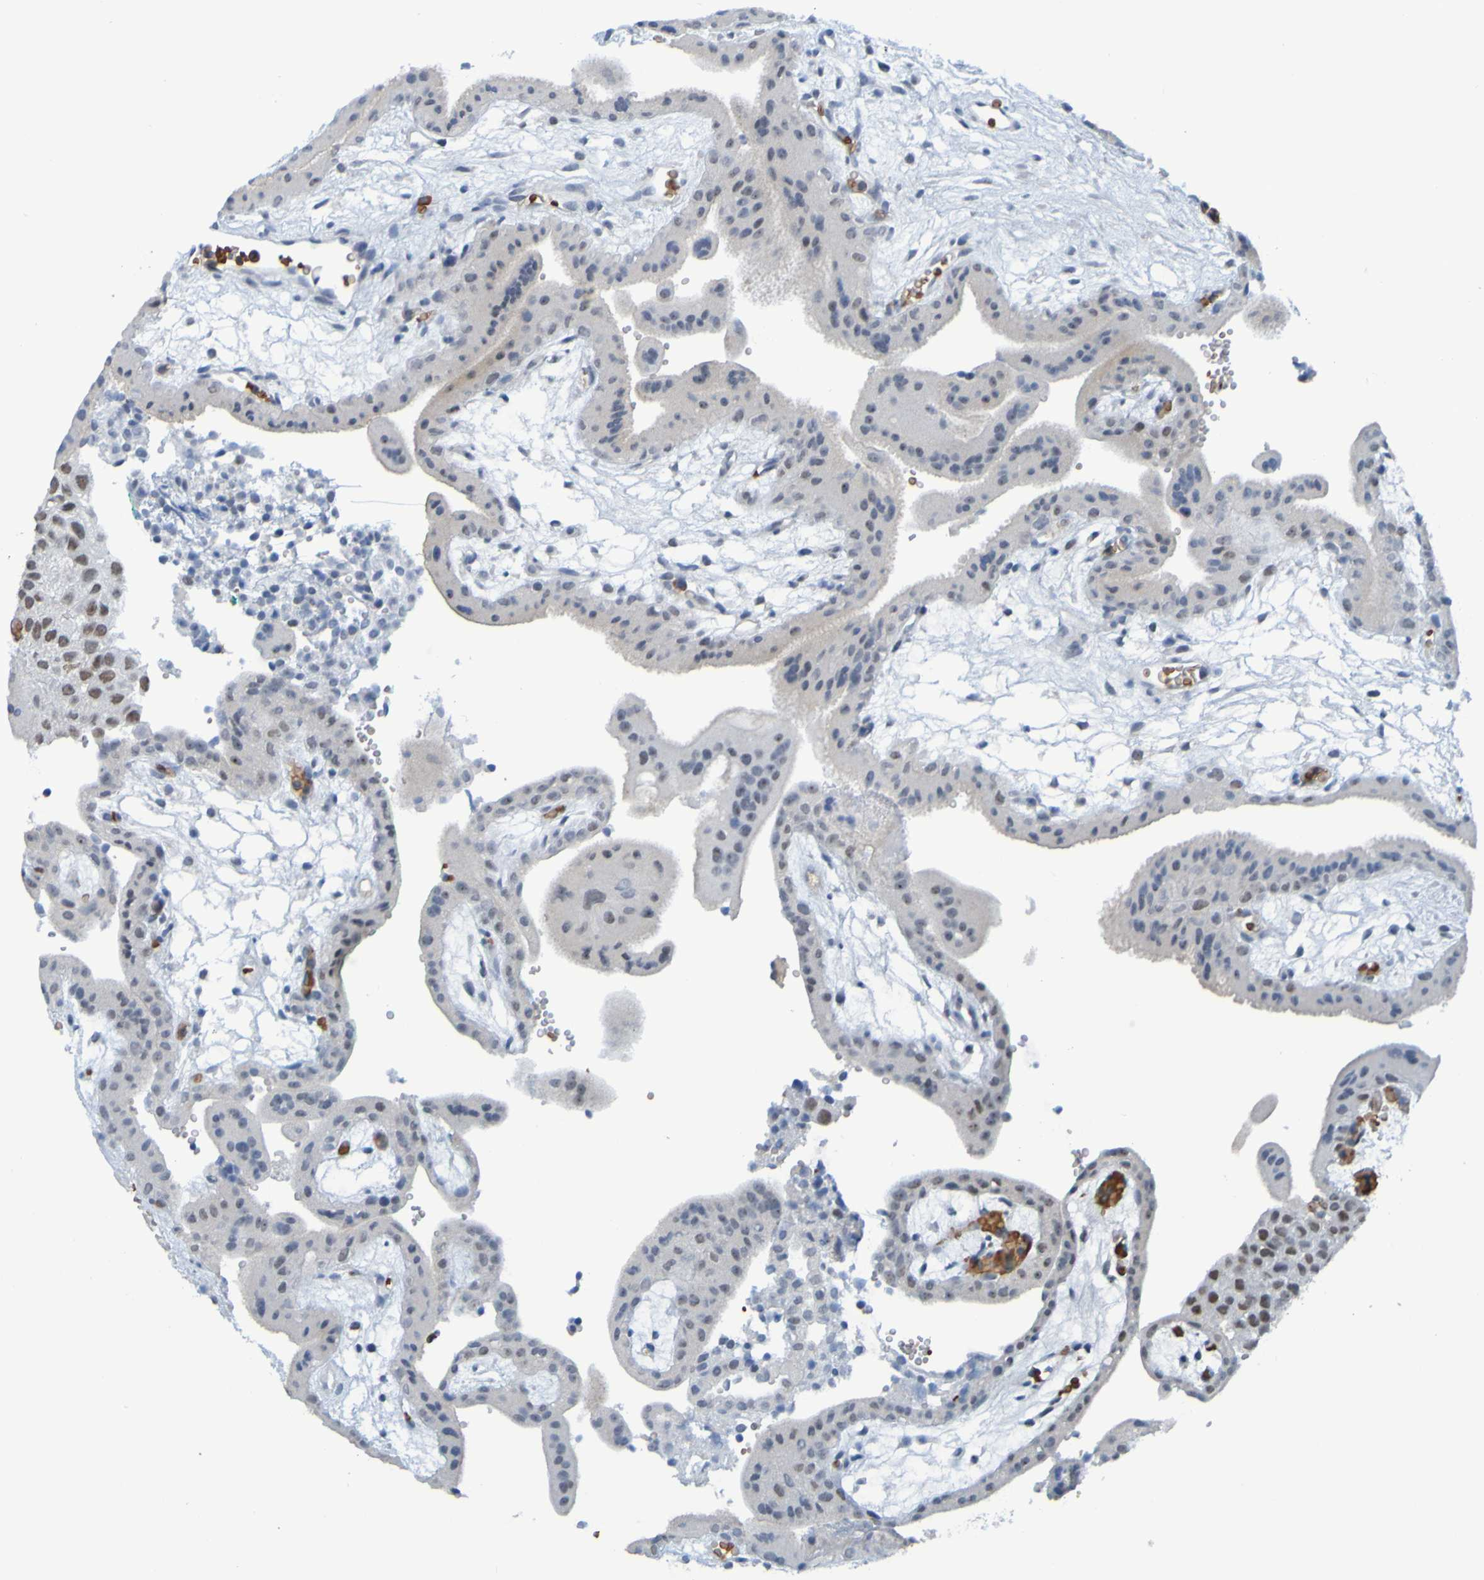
{"staining": {"intensity": "weak", "quantity": "<25%", "location": "nuclear"}, "tissue": "placenta", "cell_type": "Trophoblastic cells", "image_type": "normal", "snomed": [{"axis": "morphology", "description": "Normal tissue, NOS"}, {"axis": "topography", "description": "Placenta"}], "caption": "The photomicrograph exhibits no staining of trophoblastic cells in benign placenta.", "gene": "USP36", "patient": {"sex": "female", "age": 18}}